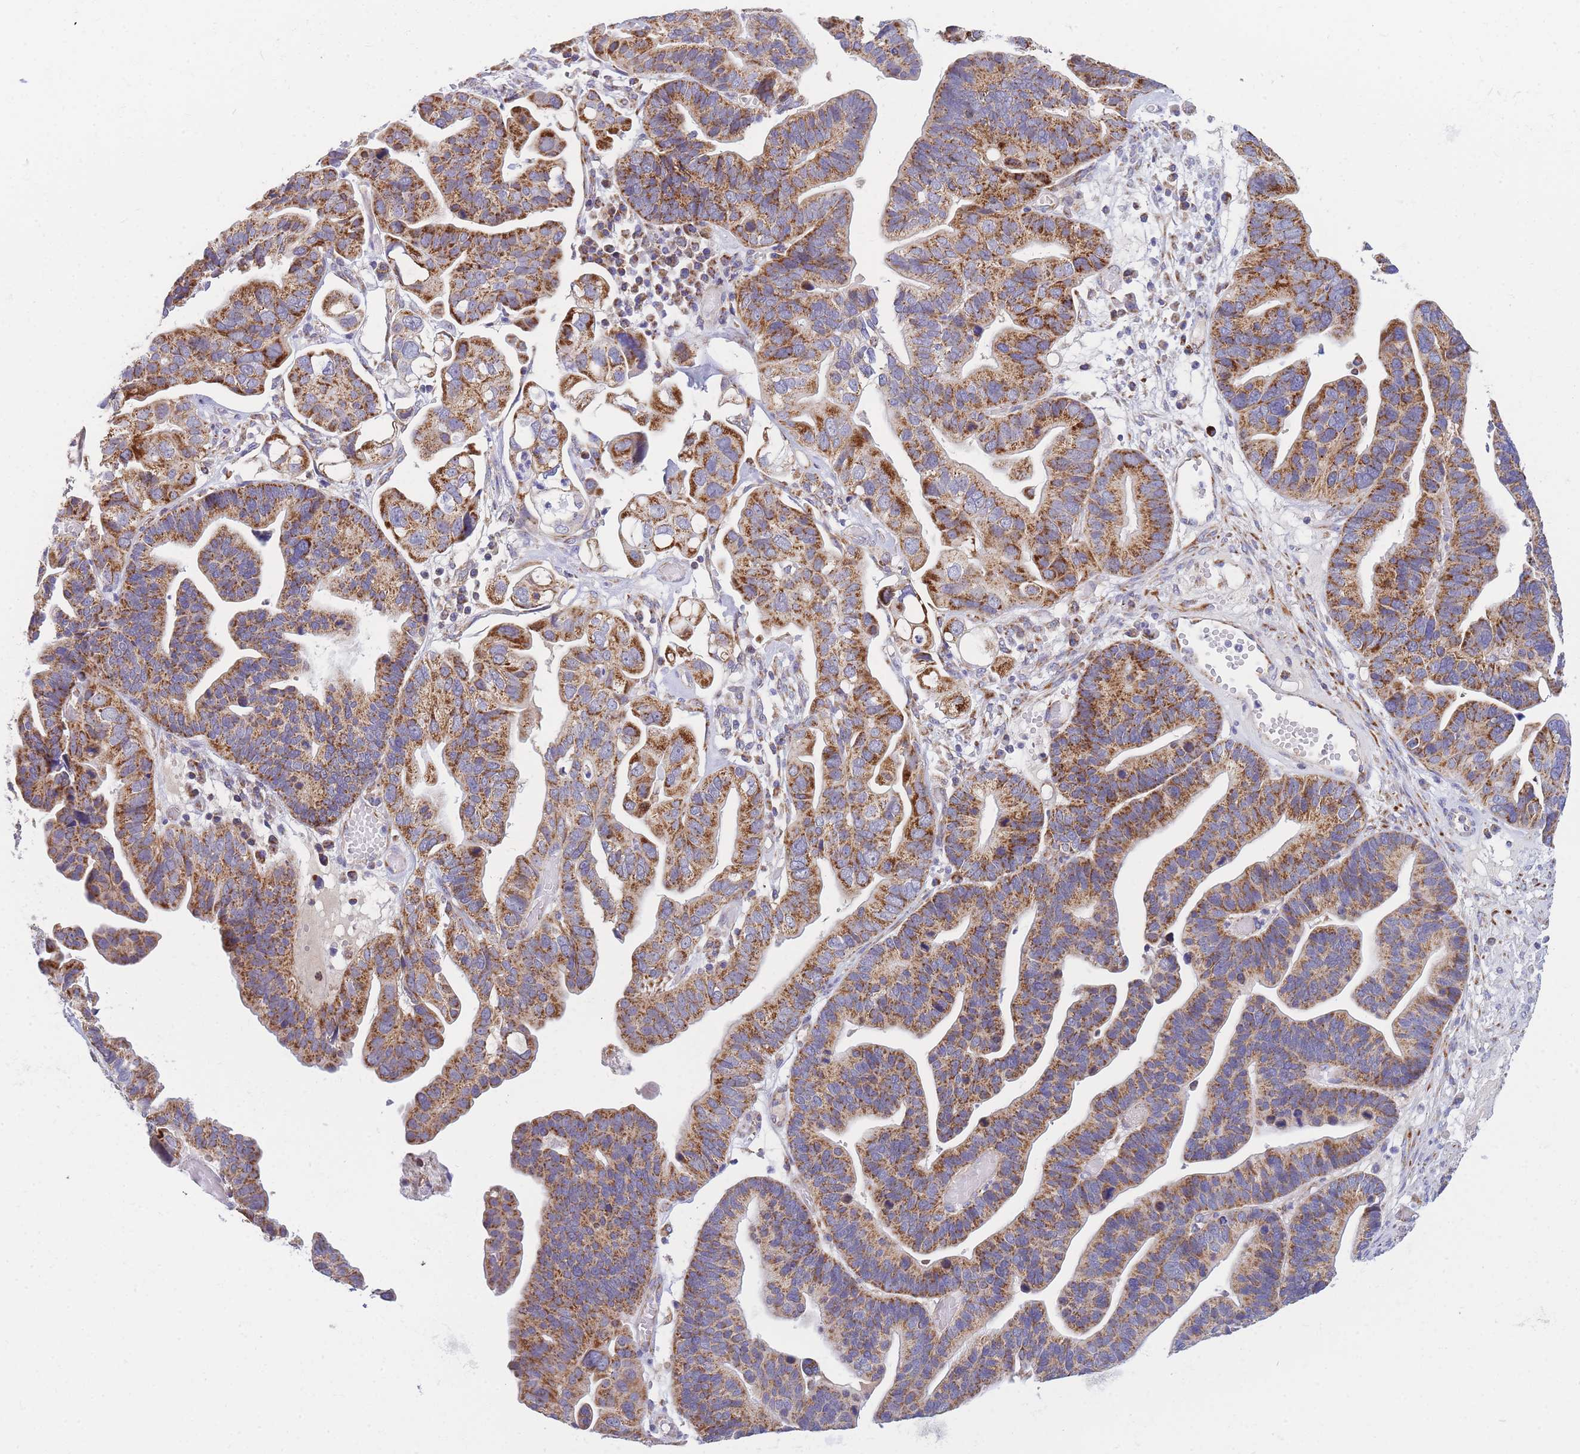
{"staining": {"intensity": "strong", "quantity": "25%-75%", "location": "cytoplasmic/membranous"}, "tissue": "ovarian cancer", "cell_type": "Tumor cells", "image_type": "cancer", "snomed": [{"axis": "morphology", "description": "Cystadenocarcinoma, serous, NOS"}, {"axis": "topography", "description": "Ovary"}], "caption": "Immunohistochemistry (IHC) (DAB (3,3'-diaminobenzidine)) staining of ovarian serous cystadenocarcinoma exhibits strong cytoplasmic/membranous protein staining in about 25%-75% of tumor cells.", "gene": "MRPS11", "patient": {"sex": "female", "age": 56}}